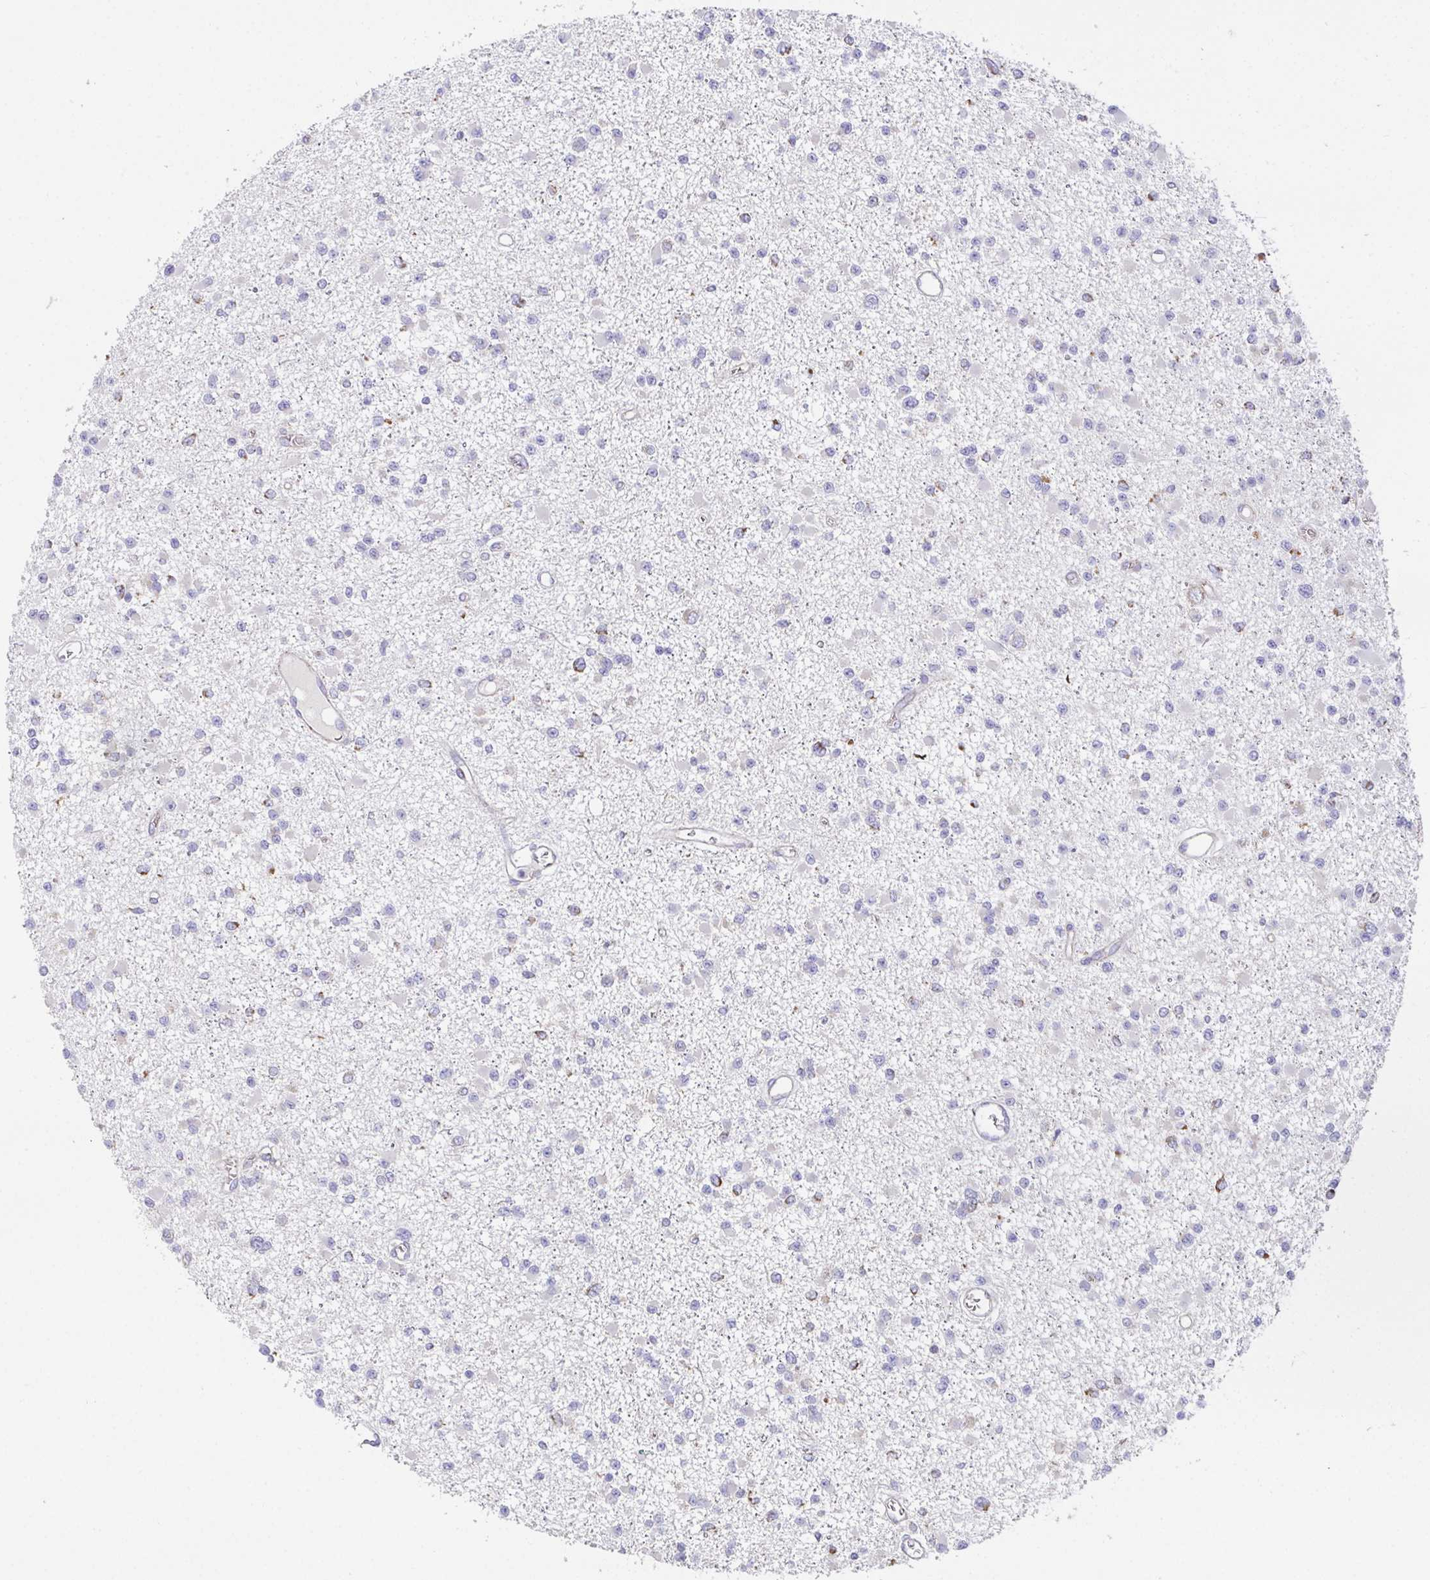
{"staining": {"intensity": "negative", "quantity": "none", "location": "none"}, "tissue": "glioma", "cell_type": "Tumor cells", "image_type": "cancer", "snomed": [{"axis": "morphology", "description": "Glioma, malignant, Low grade"}, {"axis": "topography", "description": "Brain"}], "caption": "Glioma stained for a protein using immunohistochemistry (IHC) exhibits no staining tumor cells.", "gene": "DOK7", "patient": {"sex": "female", "age": 22}}